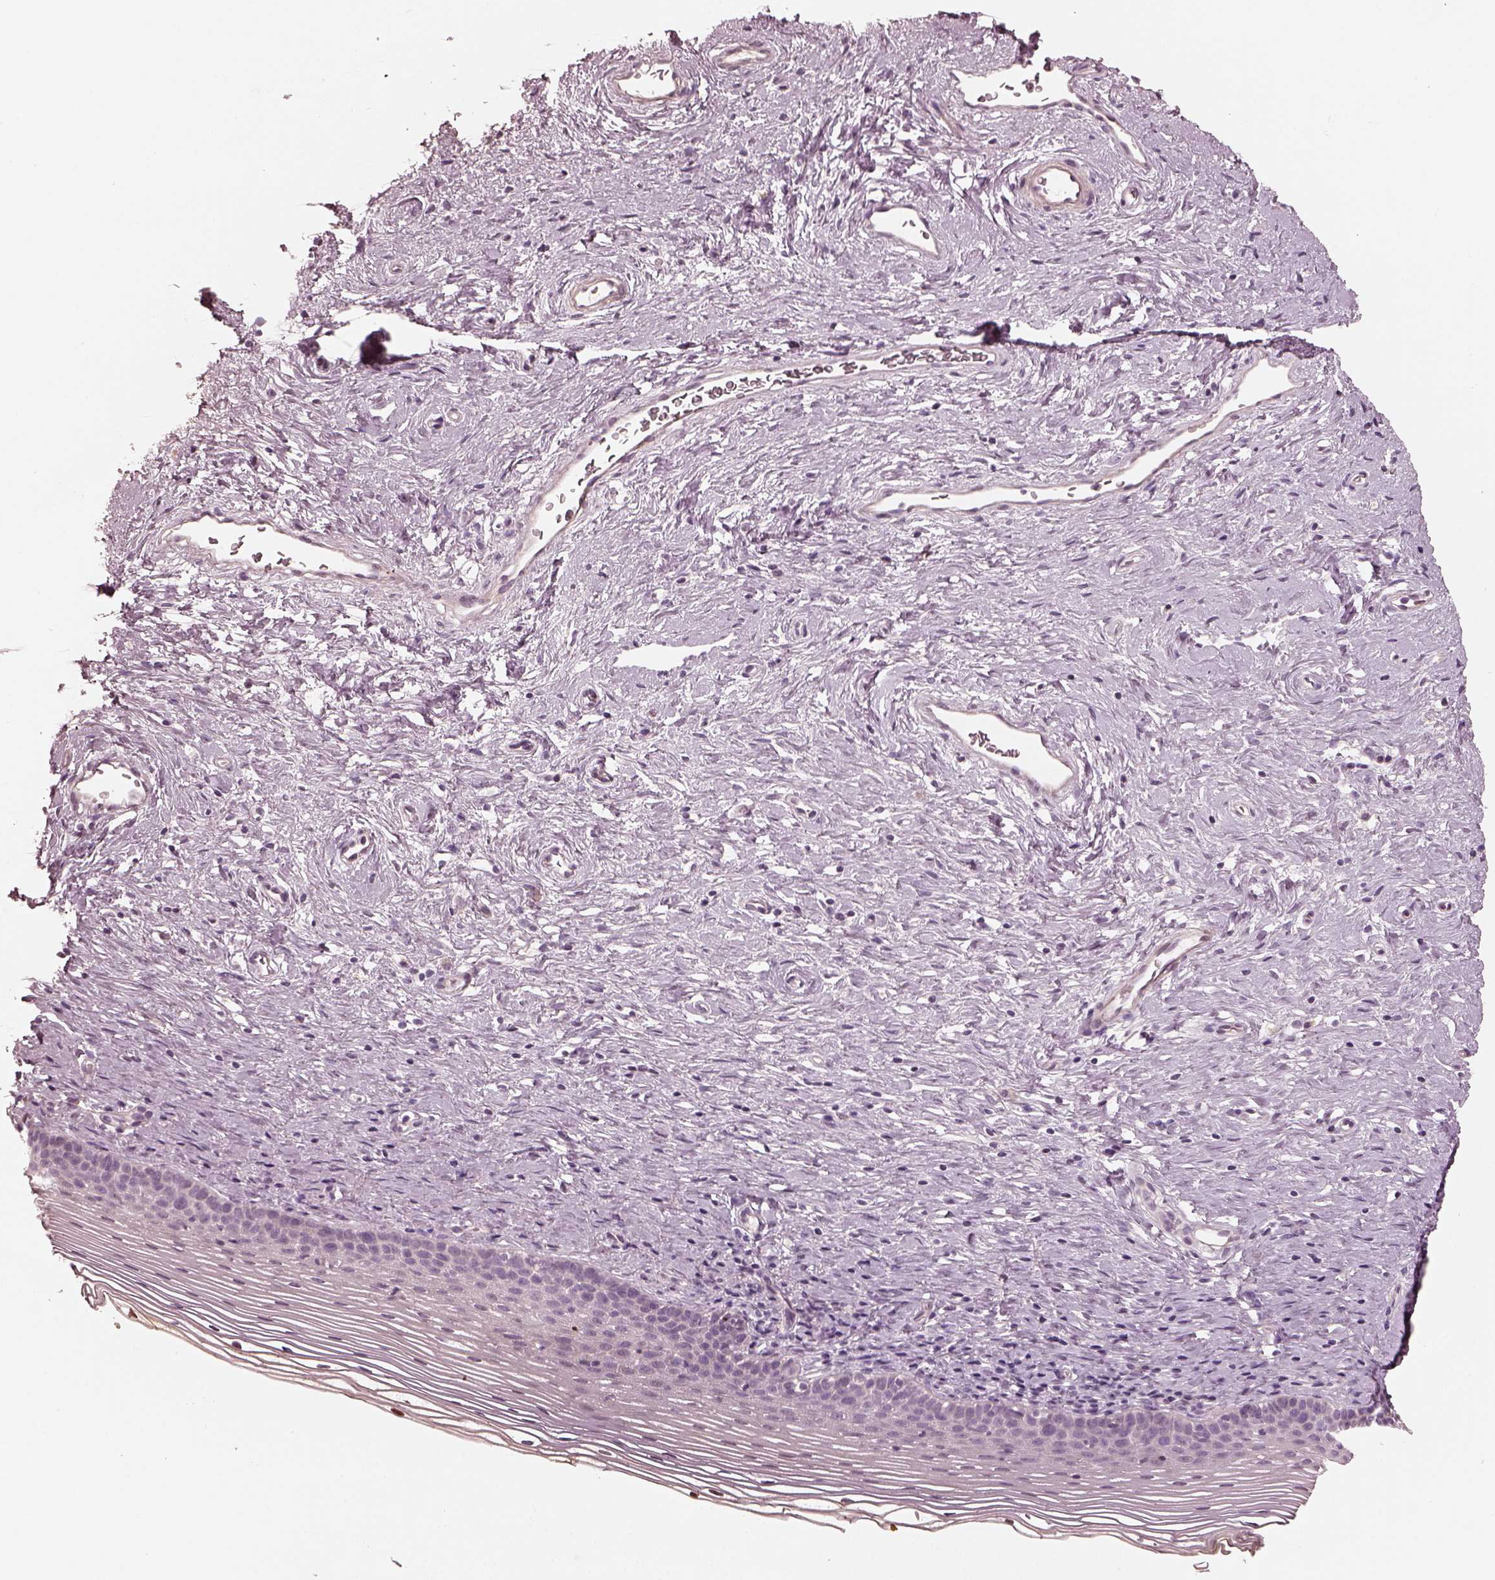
{"staining": {"intensity": "negative", "quantity": "none", "location": "none"}, "tissue": "cervix", "cell_type": "Glandular cells", "image_type": "normal", "snomed": [{"axis": "morphology", "description": "Normal tissue, NOS"}, {"axis": "topography", "description": "Cervix"}], "caption": "This is an IHC micrograph of normal human cervix. There is no expression in glandular cells.", "gene": "OPTC", "patient": {"sex": "female", "age": 39}}